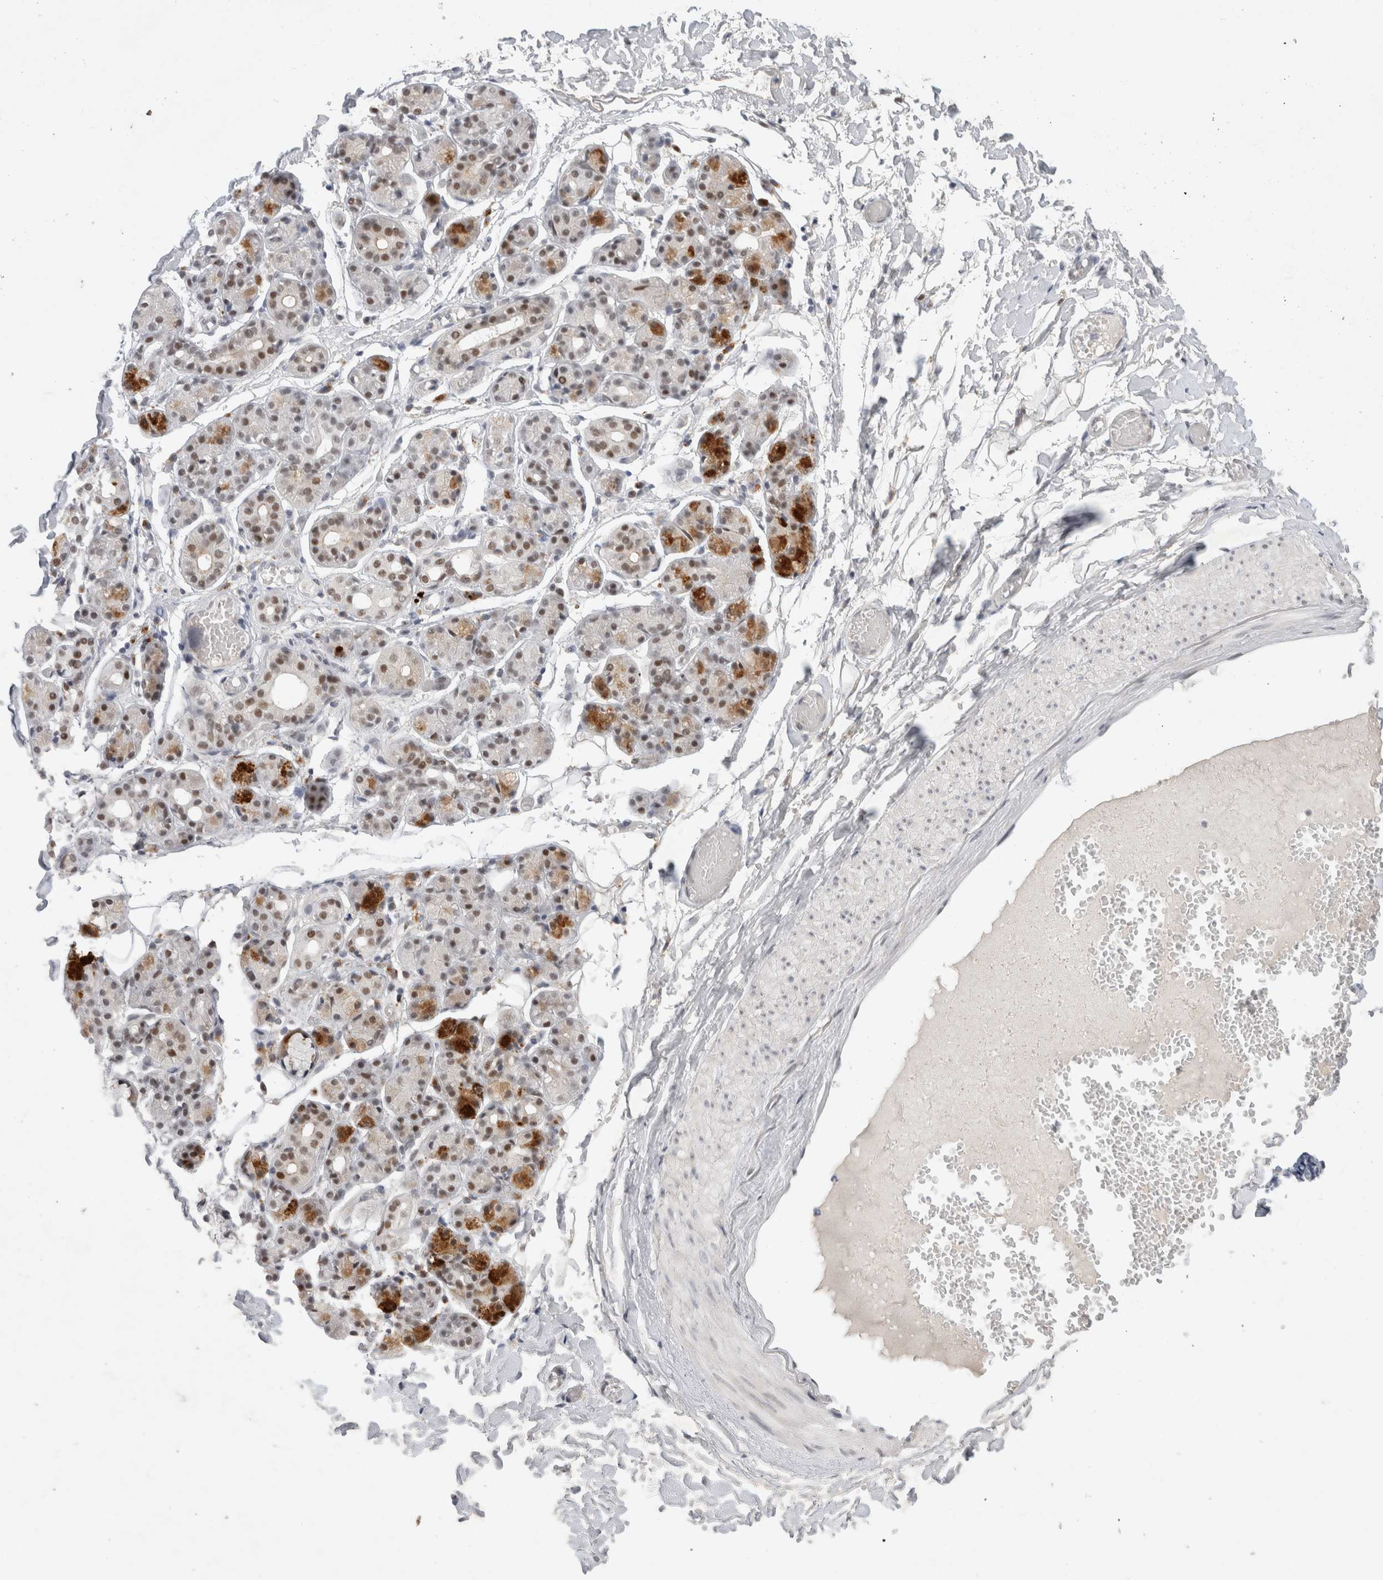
{"staining": {"intensity": "strong", "quantity": ">75%", "location": "cytoplasmic/membranous,nuclear"}, "tissue": "salivary gland", "cell_type": "Glandular cells", "image_type": "normal", "snomed": [{"axis": "morphology", "description": "Normal tissue, NOS"}, {"axis": "topography", "description": "Salivary gland"}], "caption": "Immunohistochemistry (IHC) of unremarkable salivary gland demonstrates high levels of strong cytoplasmic/membranous,nuclear positivity in approximately >75% of glandular cells. (IHC, brightfield microscopy, high magnification).", "gene": "RECQL4", "patient": {"sex": "male", "age": 63}}